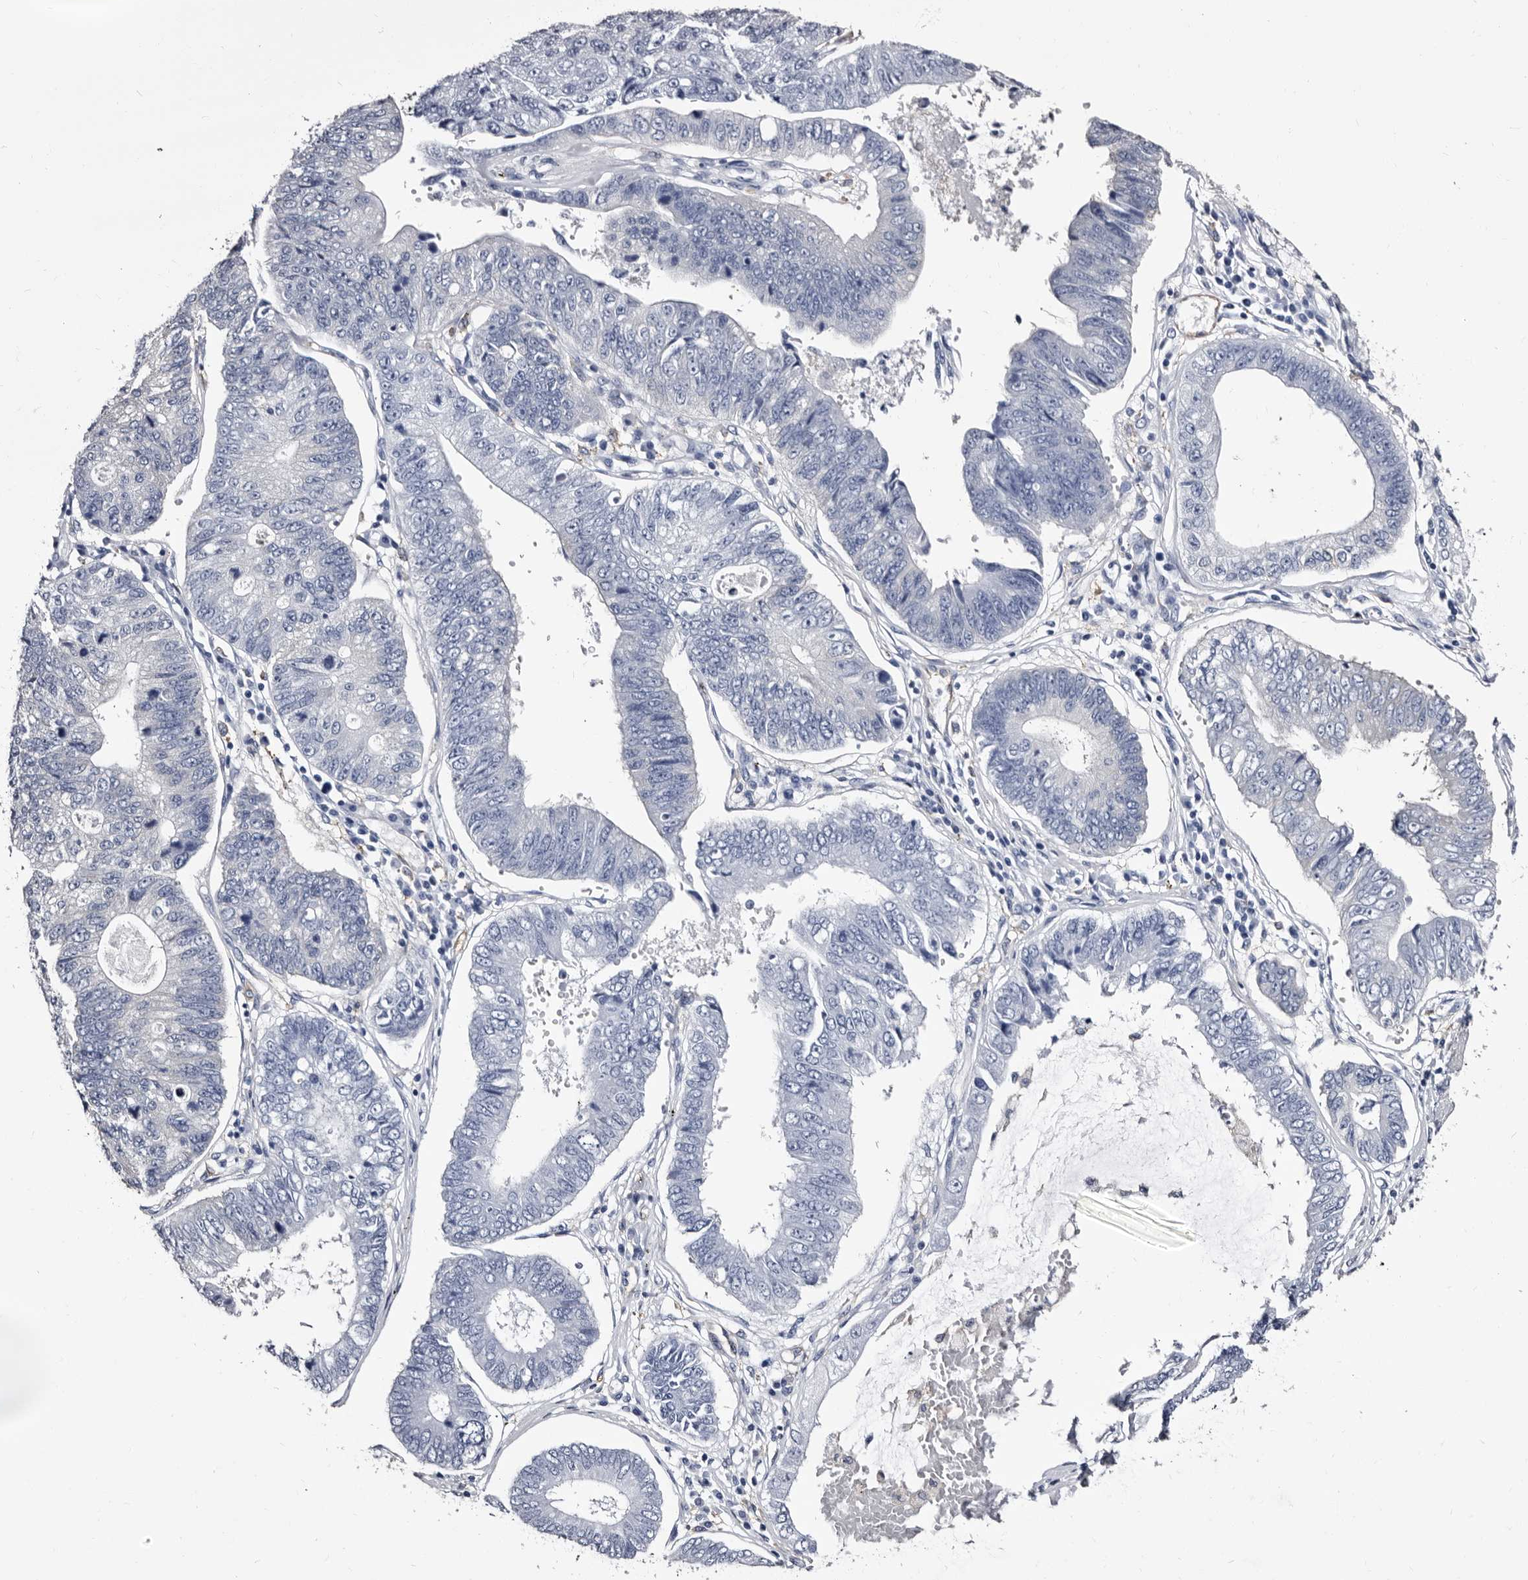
{"staining": {"intensity": "negative", "quantity": "none", "location": "none"}, "tissue": "stomach cancer", "cell_type": "Tumor cells", "image_type": "cancer", "snomed": [{"axis": "morphology", "description": "Adenocarcinoma, NOS"}, {"axis": "topography", "description": "Stomach"}], "caption": "Human stomach adenocarcinoma stained for a protein using IHC reveals no expression in tumor cells.", "gene": "EPB41L3", "patient": {"sex": "male", "age": 59}}